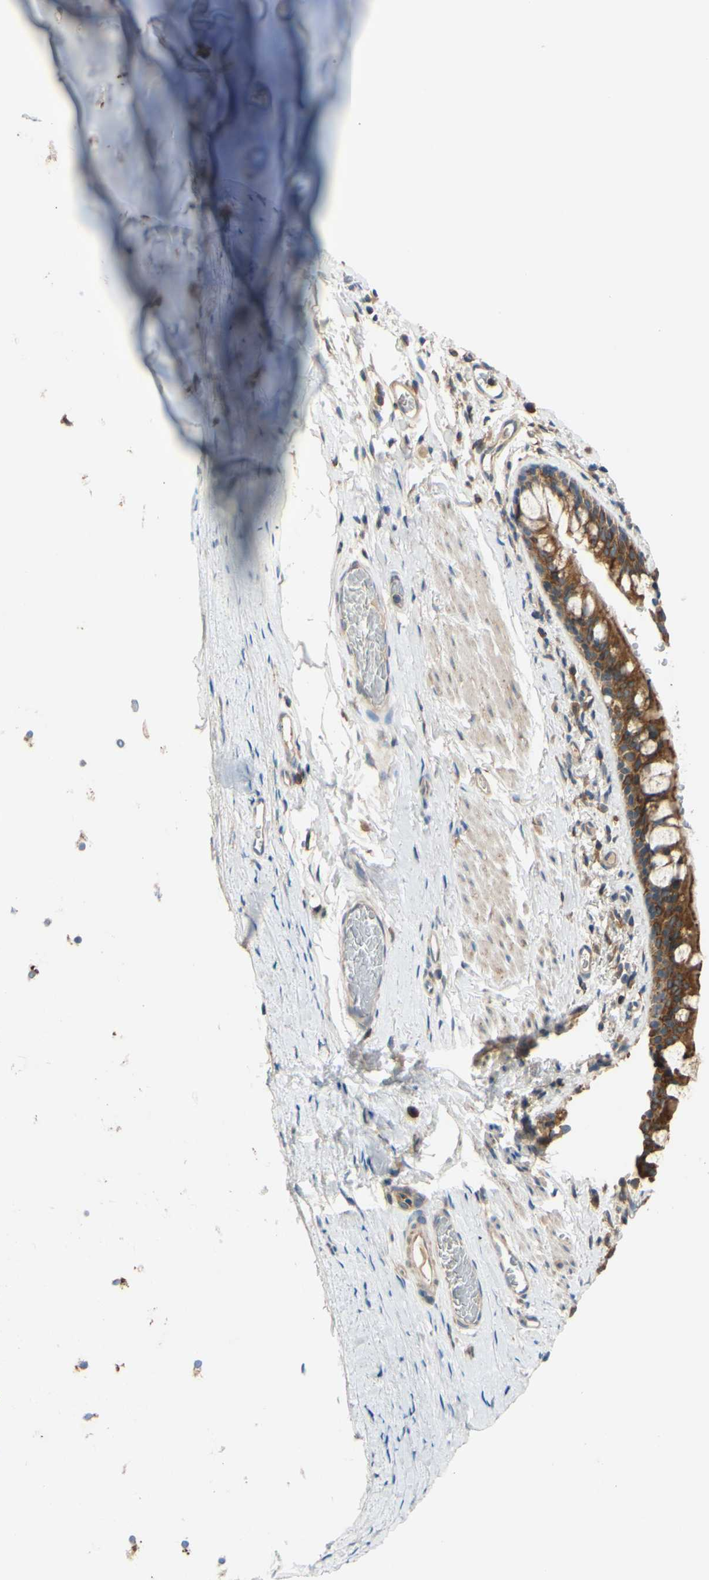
{"staining": {"intensity": "moderate", "quantity": ">75%", "location": "cytoplasmic/membranous"}, "tissue": "bronchus", "cell_type": "Respiratory epithelial cells", "image_type": "normal", "snomed": [{"axis": "morphology", "description": "Normal tissue, NOS"}, {"axis": "morphology", "description": "Malignant melanoma, Metastatic site"}, {"axis": "topography", "description": "Bronchus"}, {"axis": "topography", "description": "Lung"}], "caption": "An immunohistochemistry (IHC) image of normal tissue is shown. Protein staining in brown highlights moderate cytoplasmic/membranous positivity in bronchus within respiratory epithelial cells.", "gene": "POR", "patient": {"sex": "male", "age": 64}}